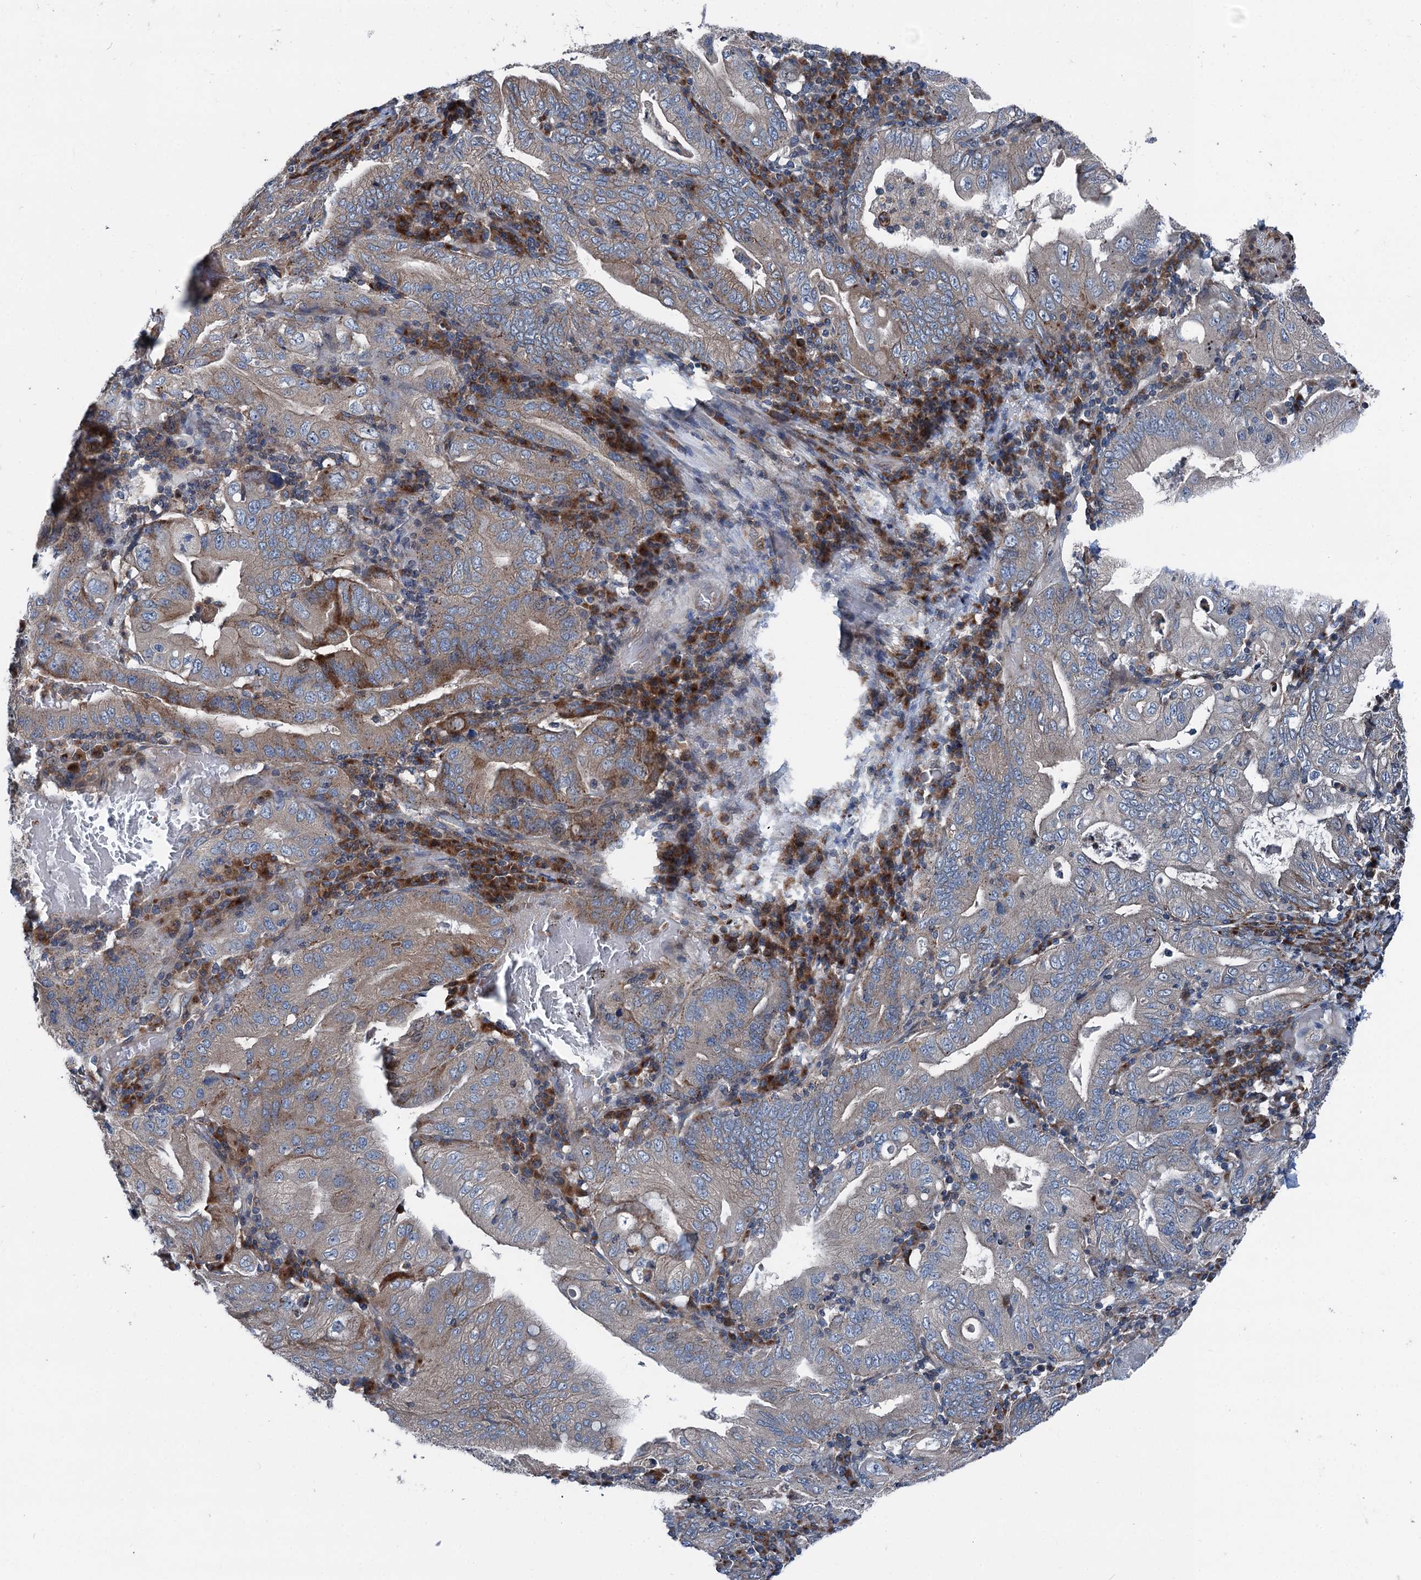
{"staining": {"intensity": "weak", "quantity": "25%-75%", "location": "cytoplasmic/membranous"}, "tissue": "stomach cancer", "cell_type": "Tumor cells", "image_type": "cancer", "snomed": [{"axis": "morphology", "description": "Normal tissue, NOS"}, {"axis": "morphology", "description": "Adenocarcinoma, NOS"}, {"axis": "topography", "description": "Esophagus"}, {"axis": "topography", "description": "Stomach, upper"}, {"axis": "topography", "description": "Peripheral nerve tissue"}], "caption": "Human stomach cancer (adenocarcinoma) stained with a protein marker displays weak staining in tumor cells.", "gene": "RUFY1", "patient": {"sex": "male", "age": 62}}